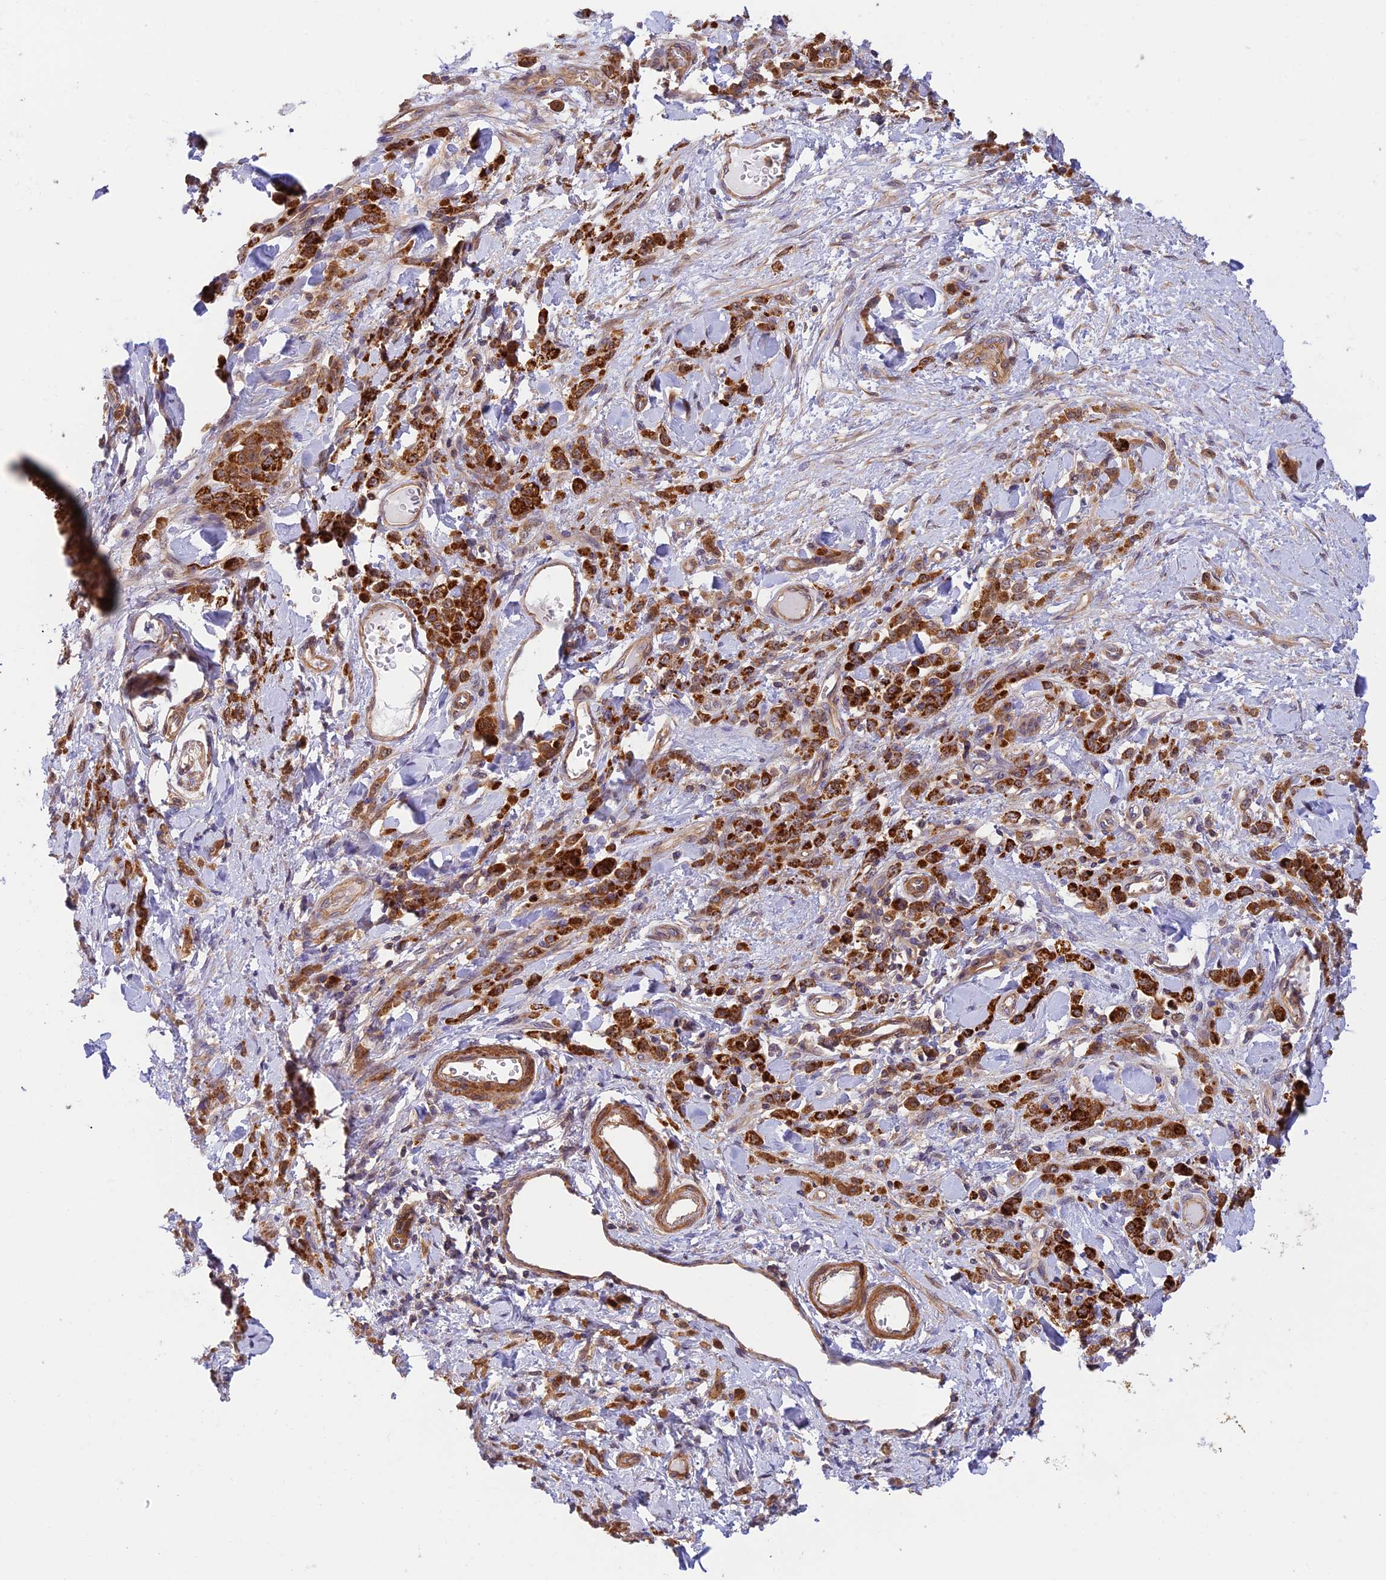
{"staining": {"intensity": "strong", "quantity": ">75%", "location": "cytoplasmic/membranous"}, "tissue": "stomach cancer", "cell_type": "Tumor cells", "image_type": "cancer", "snomed": [{"axis": "morphology", "description": "Normal tissue, NOS"}, {"axis": "morphology", "description": "Adenocarcinoma, NOS"}, {"axis": "topography", "description": "Stomach"}], "caption": "A photomicrograph of stomach cancer (adenocarcinoma) stained for a protein shows strong cytoplasmic/membranous brown staining in tumor cells.", "gene": "PPP1R12C", "patient": {"sex": "male", "age": 82}}